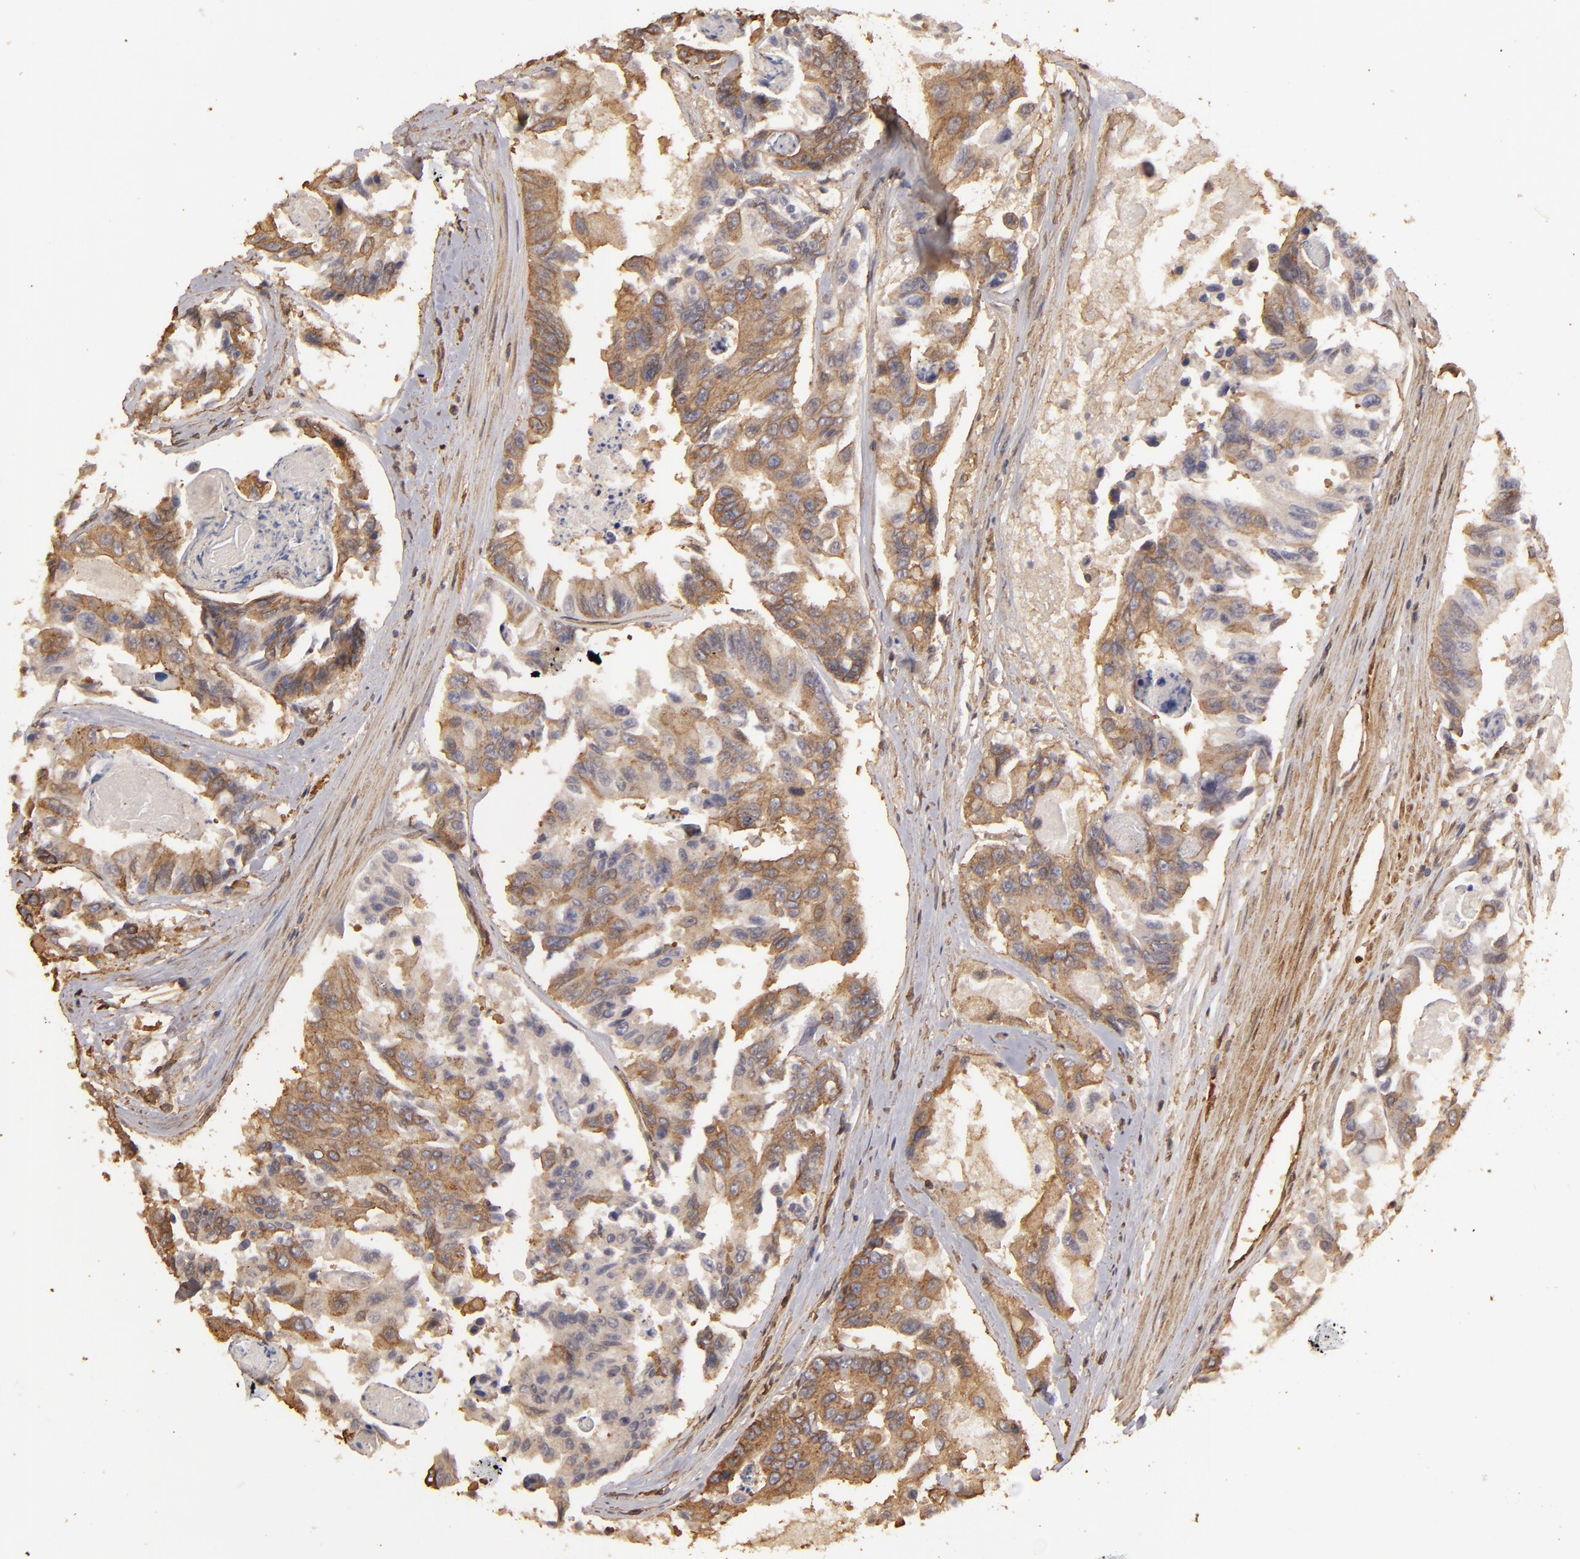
{"staining": {"intensity": "moderate", "quantity": ">75%", "location": "cytoplasmic/membranous"}, "tissue": "colorectal cancer", "cell_type": "Tumor cells", "image_type": "cancer", "snomed": [{"axis": "morphology", "description": "Adenocarcinoma, NOS"}, {"axis": "topography", "description": "Colon"}], "caption": "The photomicrograph exhibits immunohistochemical staining of adenocarcinoma (colorectal). There is moderate cytoplasmic/membranous positivity is seen in approximately >75% of tumor cells.", "gene": "HSPB6", "patient": {"sex": "female", "age": 86}}